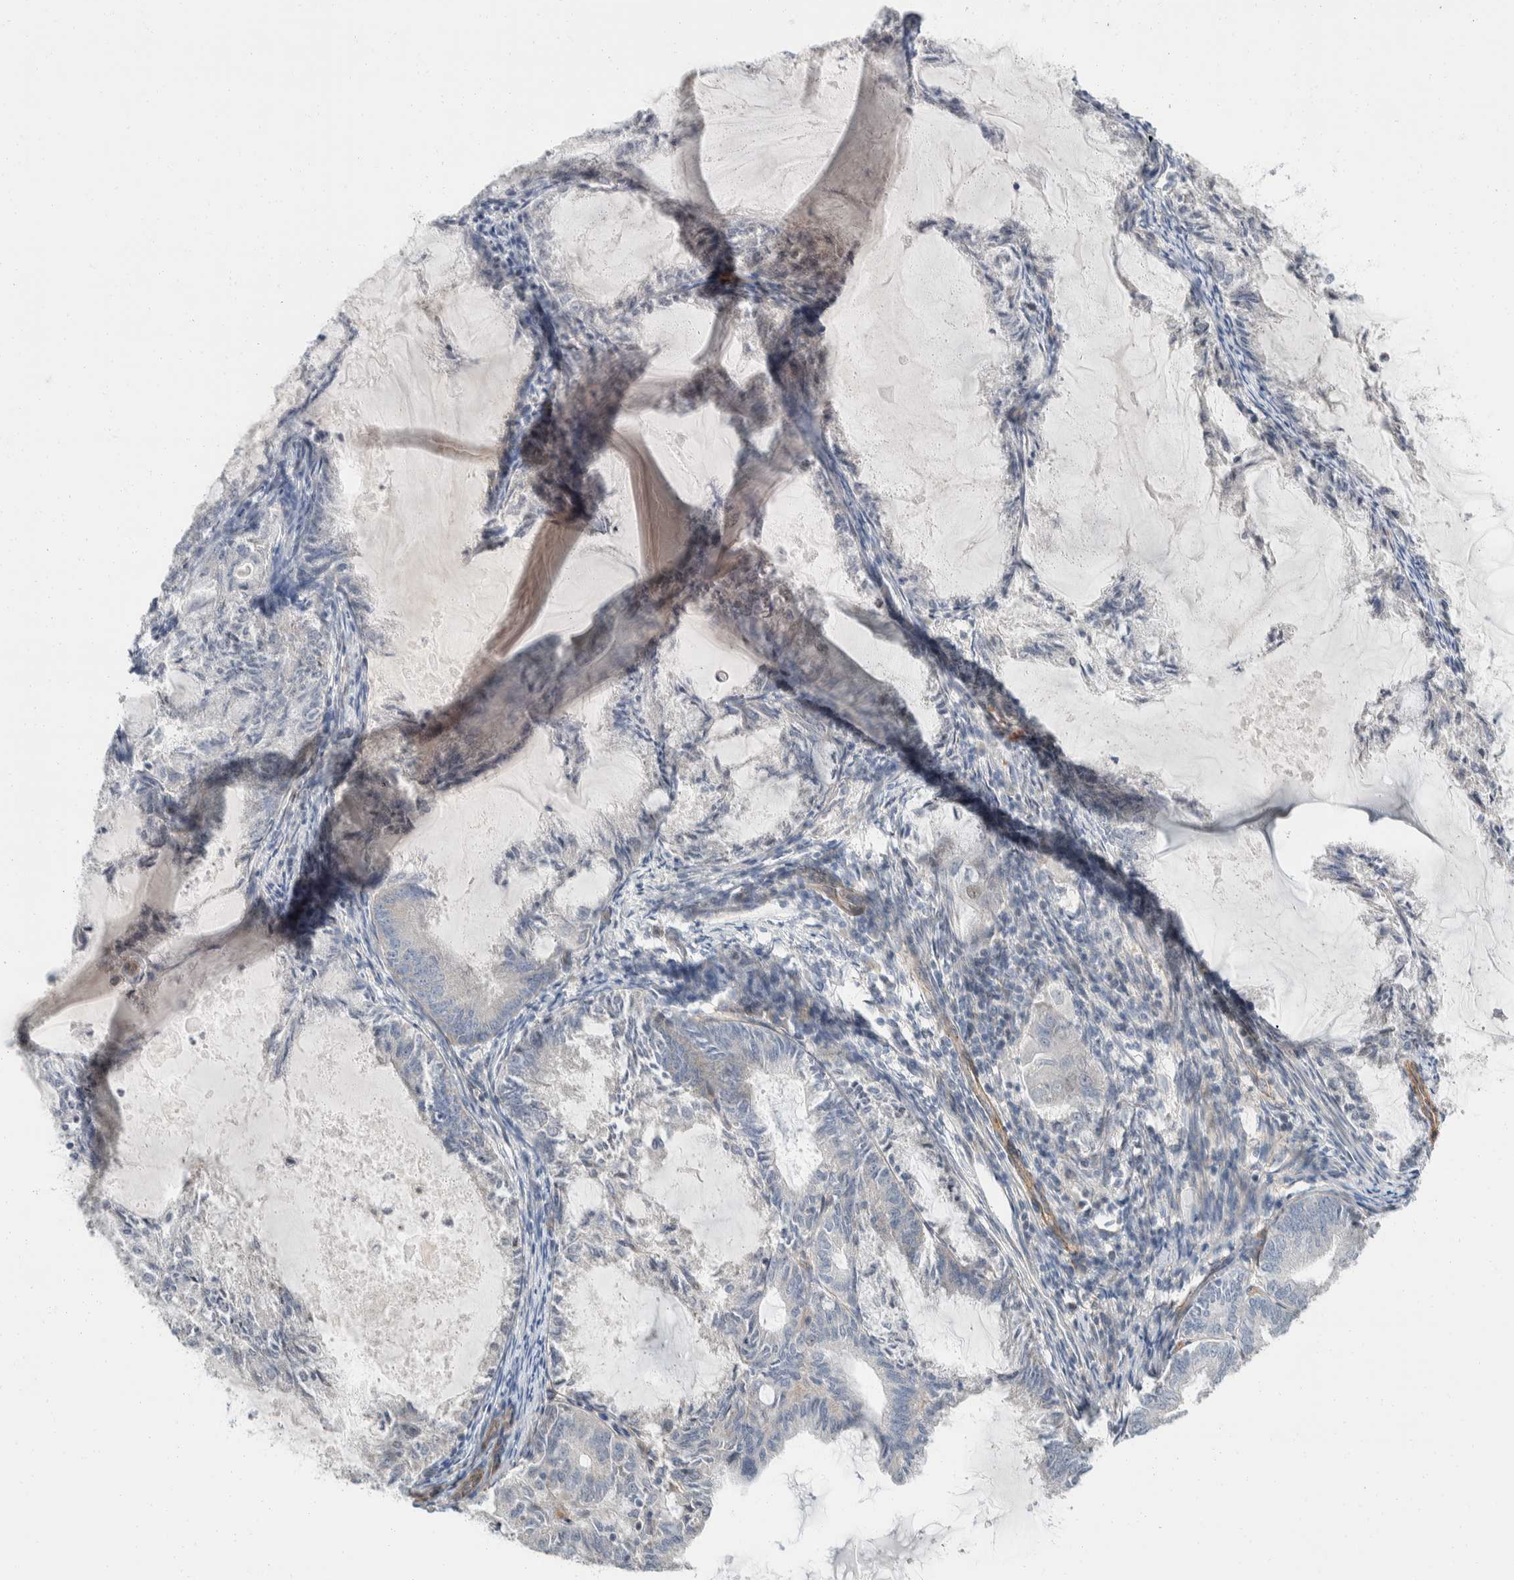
{"staining": {"intensity": "negative", "quantity": "none", "location": "none"}, "tissue": "endometrial cancer", "cell_type": "Tumor cells", "image_type": "cancer", "snomed": [{"axis": "morphology", "description": "Adenocarcinoma, NOS"}, {"axis": "topography", "description": "Endometrium"}], "caption": "Protein analysis of endometrial cancer displays no significant expression in tumor cells.", "gene": "ERC1", "patient": {"sex": "female", "age": 86}}